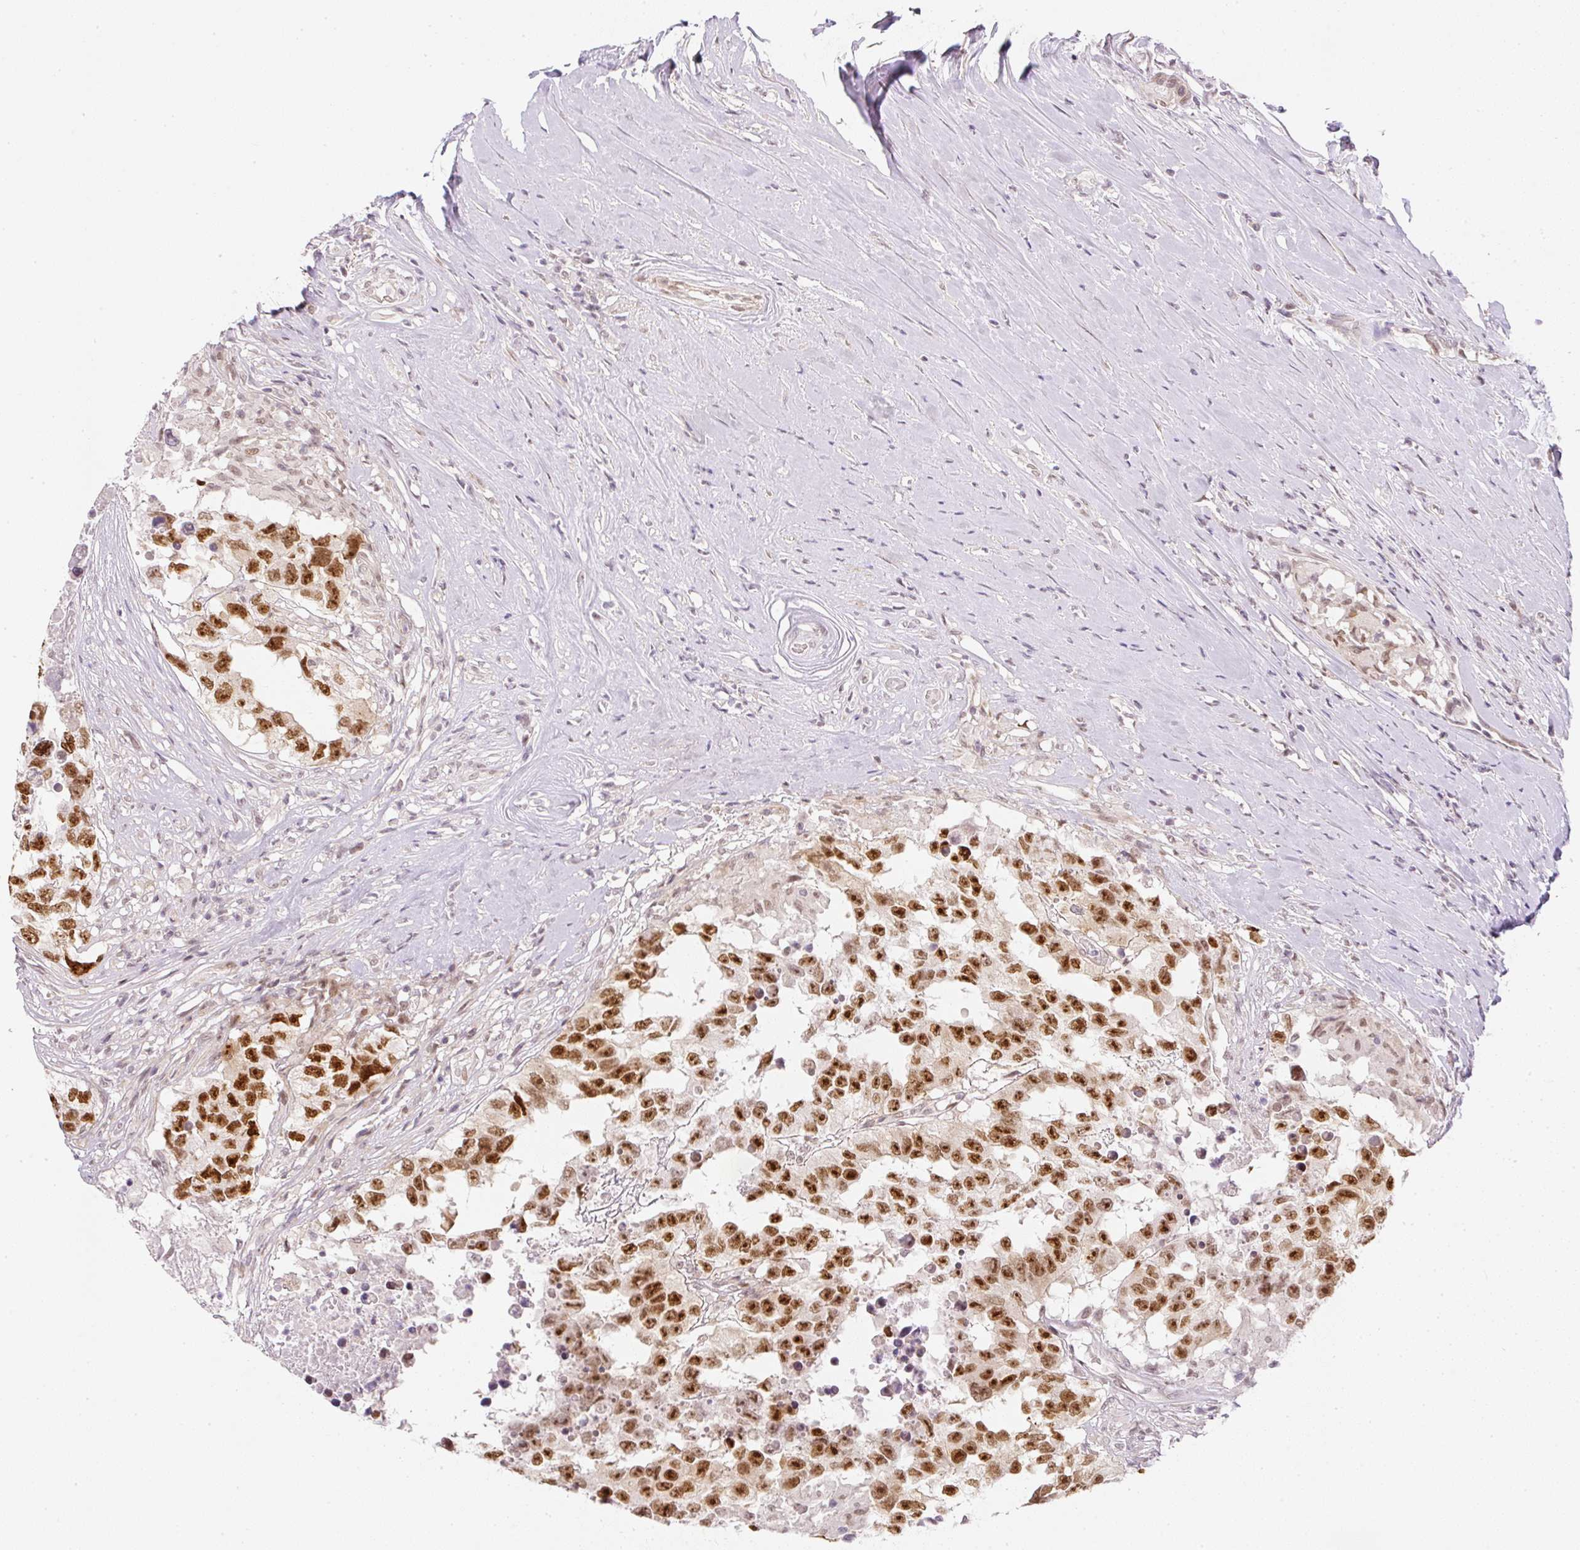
{"staining": {"intensity": "strong", "quantity": ">75%", "location": "nuclear"}, "tissue": "testis cancer", "cell_type": "Tumor cells", "image_type": "cancer", "snomed": [{"axis": "morphology", "description": "Carcinoma, Embryonal, NOS"}, {"axis": "topography", "description": "Testis"}], "caption": "Strong nuclear protein expression is identified in approximately >75% of tumor cells in testis cancer.", "gene": "DPPA4", "patient": {"sex": "male", "age": 83}}